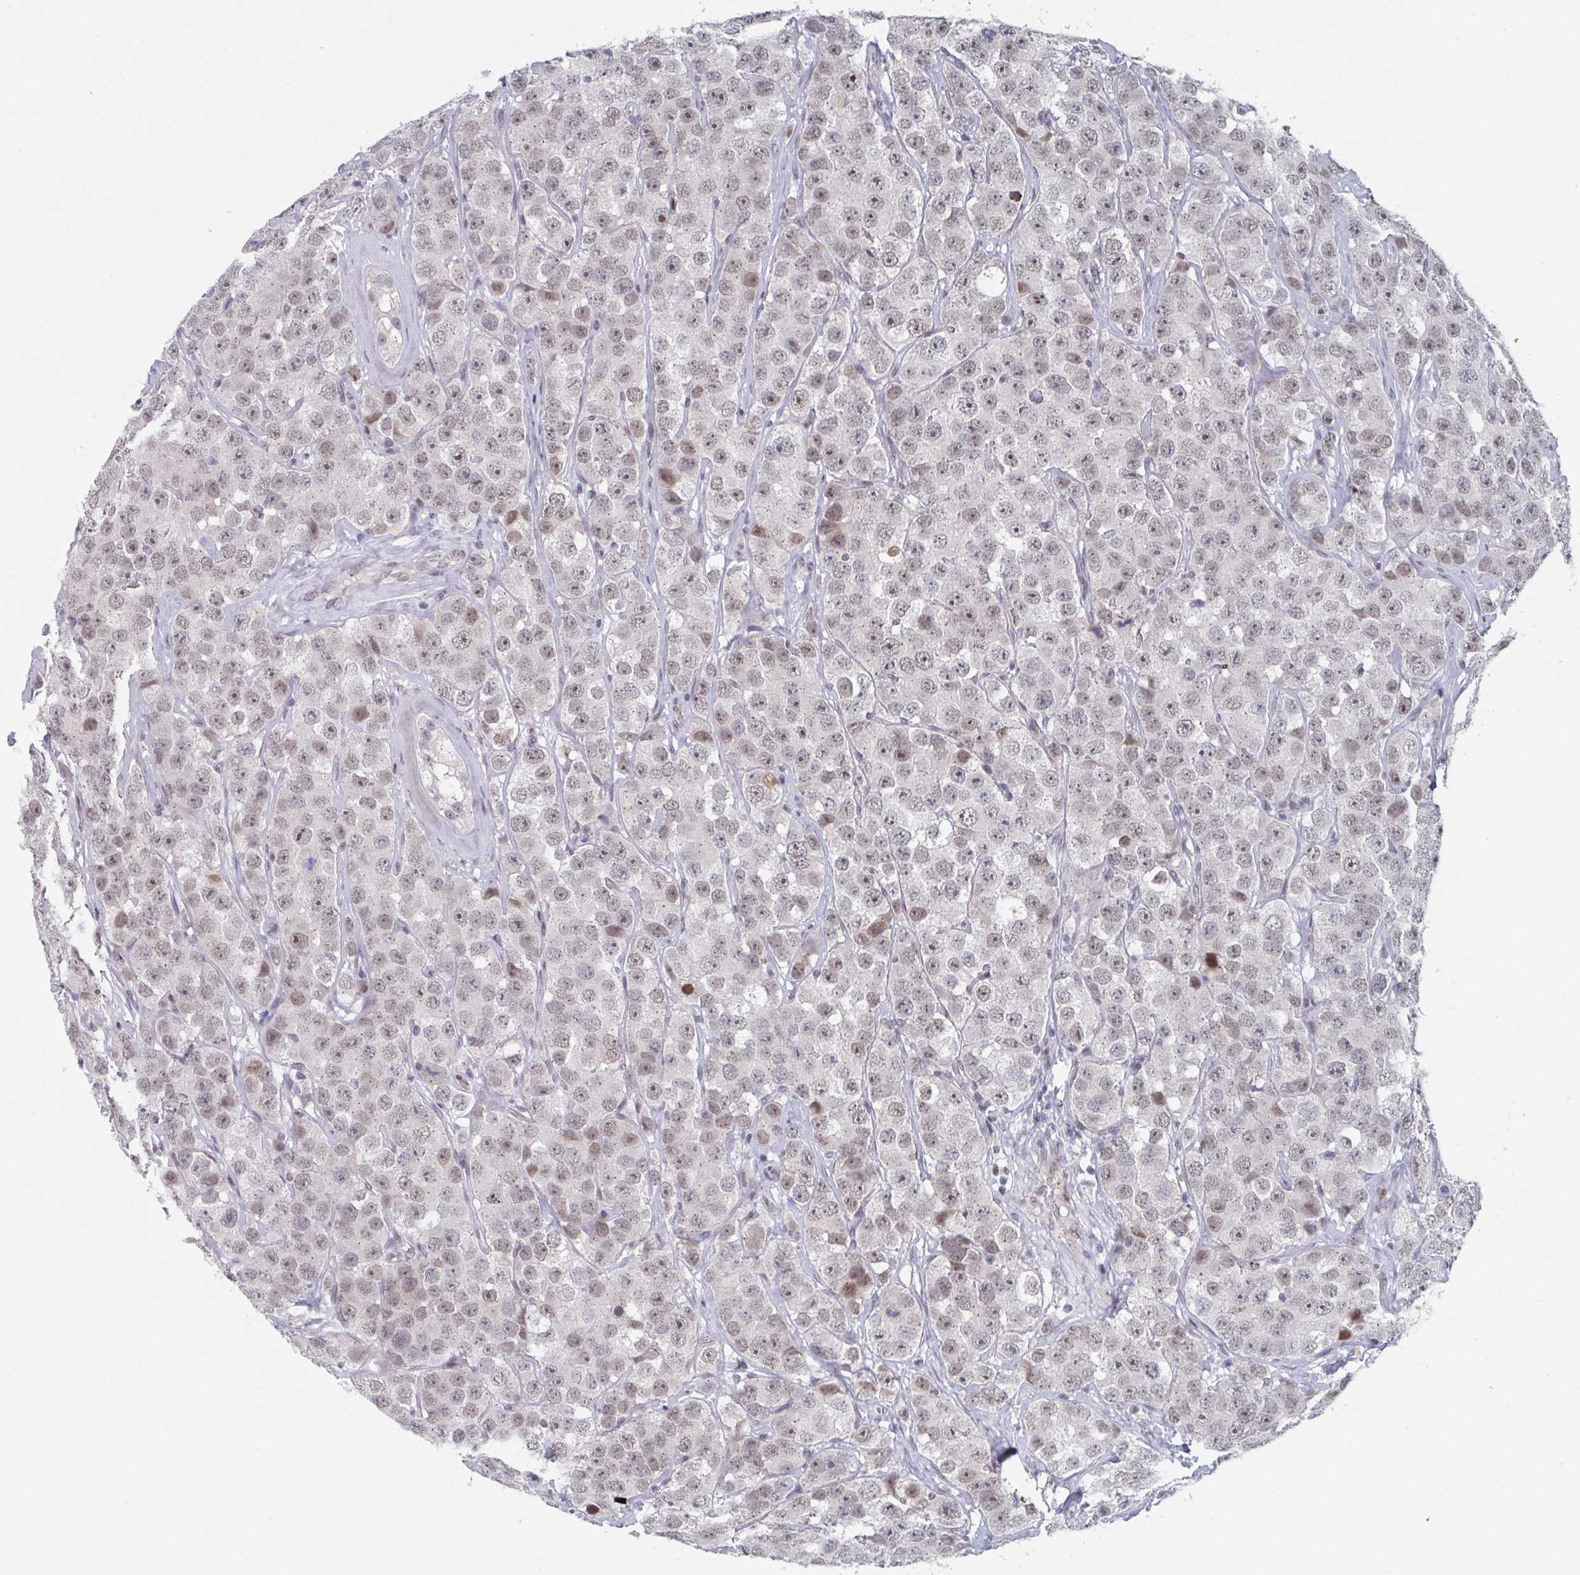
{"staining": {"intensity": "weak", "quantity": "25%-75%", "location": "nuclear"}, "tissue": "testis cancer", "cell_type": "Tumor cells", "image_type": "cancer", "snomed": [{"axis": "morphology", "description": "Seminoma, NOS"}, {"axis": "topography", "description": "Testis"}], "caption": "High-power microscopy captured an immunohistochemistry micrograph of testis cancer (seminoma), revealing weak nuclear staining in about 25%-75% of tumor cells.", "gene": "RNF212", "patient": {"sex": "male", "age": 28}}